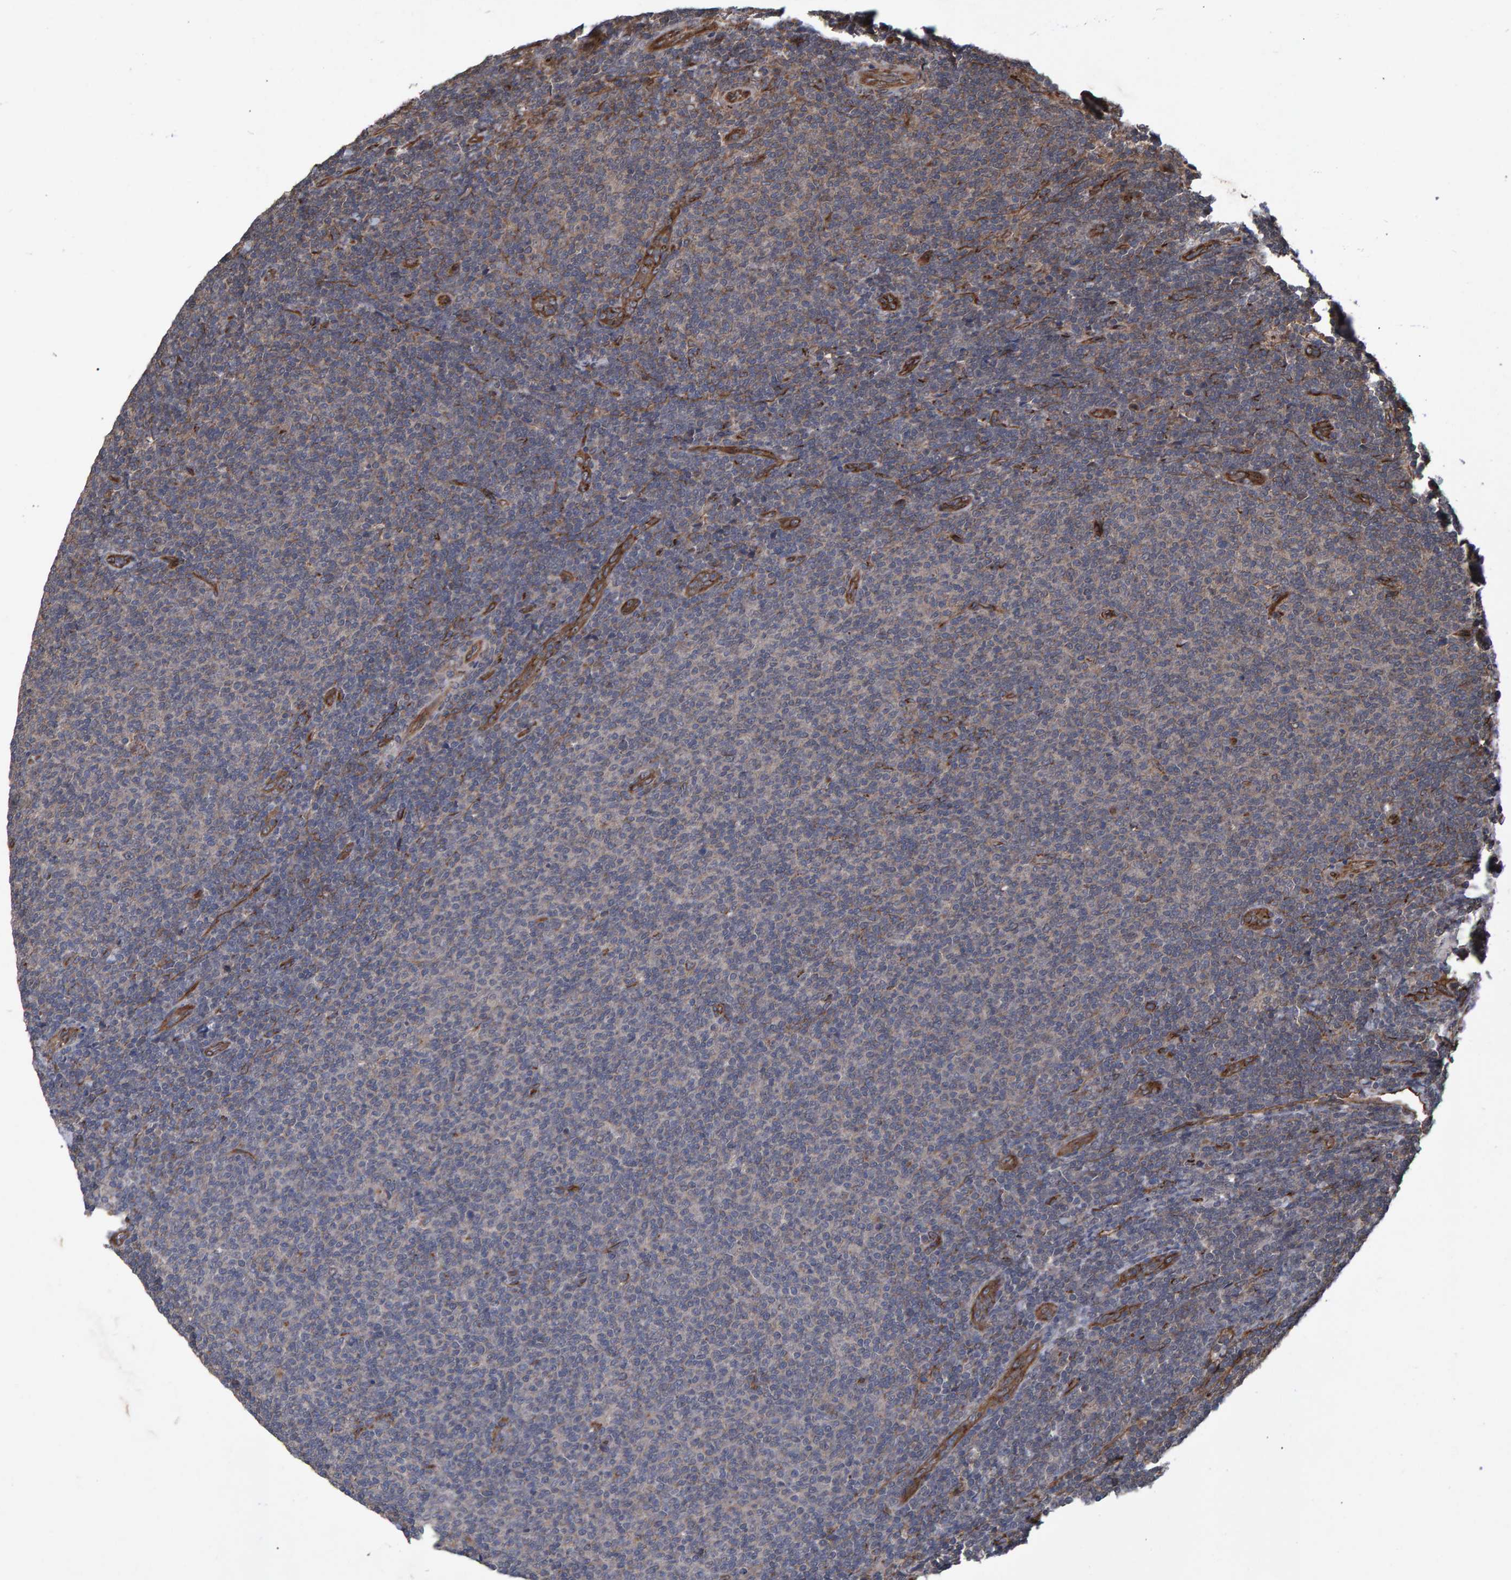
{"staining": {"intensity": "weak", "quantity": "<25%", "location": "nuclear"}, "tissue": "lymphoma", "cell_type": "Tumor cells", "image_type": "cancer", "snomed": [{"axis": "morphology", "description": "Malignant lymphoma, non-Hodgkin's type, Low grade"}, {"axis": "topography", "description": "Lymph node"}], "caption": "Tumor cells show no significant staining in malignant lymphoma, non-Hodgkin's type (low-grade).", "gene": "TRIM68", "patient": {"sex": "male", "age": 66}}